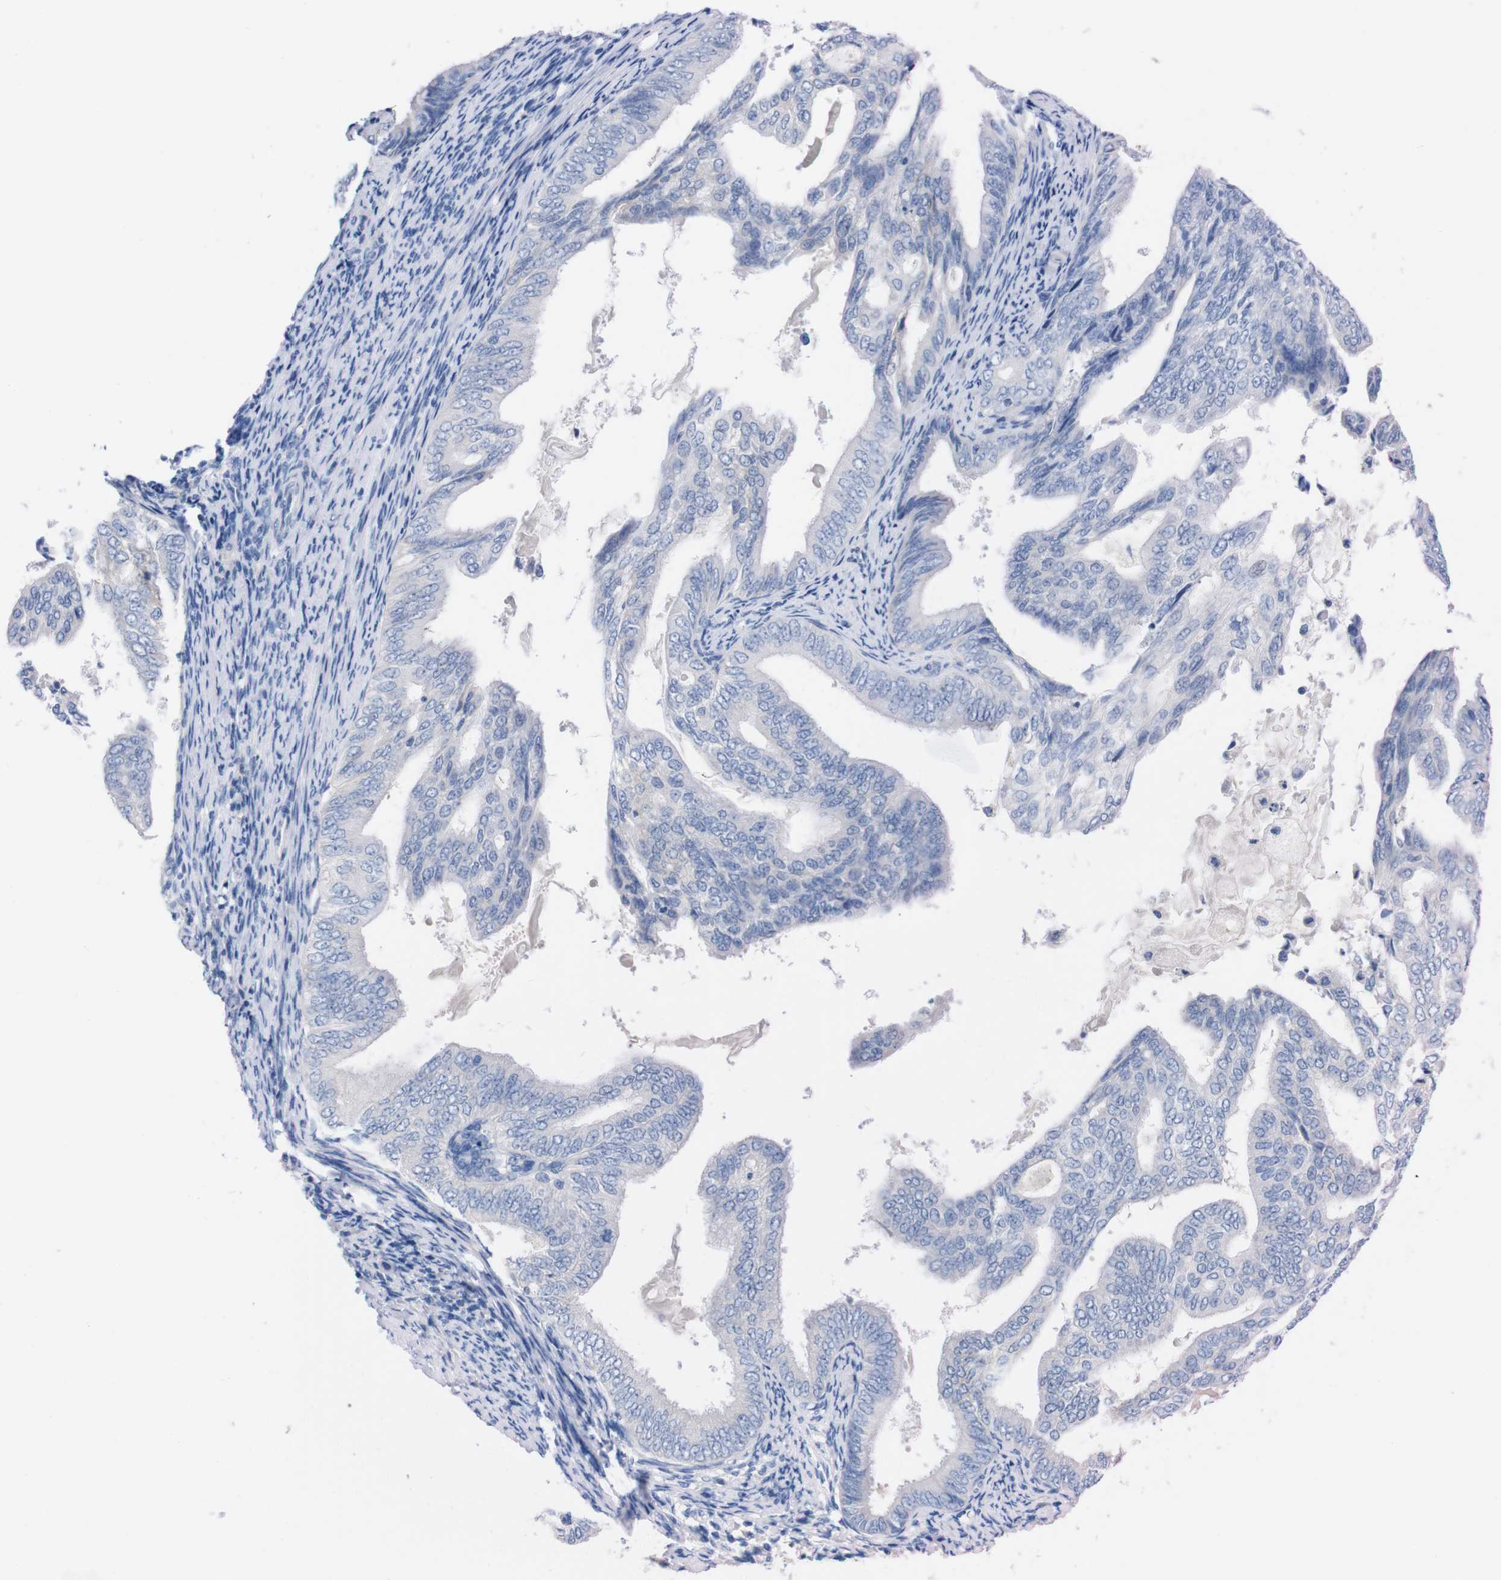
{"staining": {"intensity": "negative", "quantity": "none", "location": "none"}, "tissue": "endometrial cancer", "cell_type": "Tumor cells", "image_type": "cancer", "snomed": [{"axis": "morphology", "description": "Adenocarcinoma, NOS"}, {"axis": "topography", "description": "Endometrium"}], "caption": "Tumor cells show no significant staining in endometrial cancer.", "gene": "TMEM243", "patient": {"sex": "female", "age": 58}}